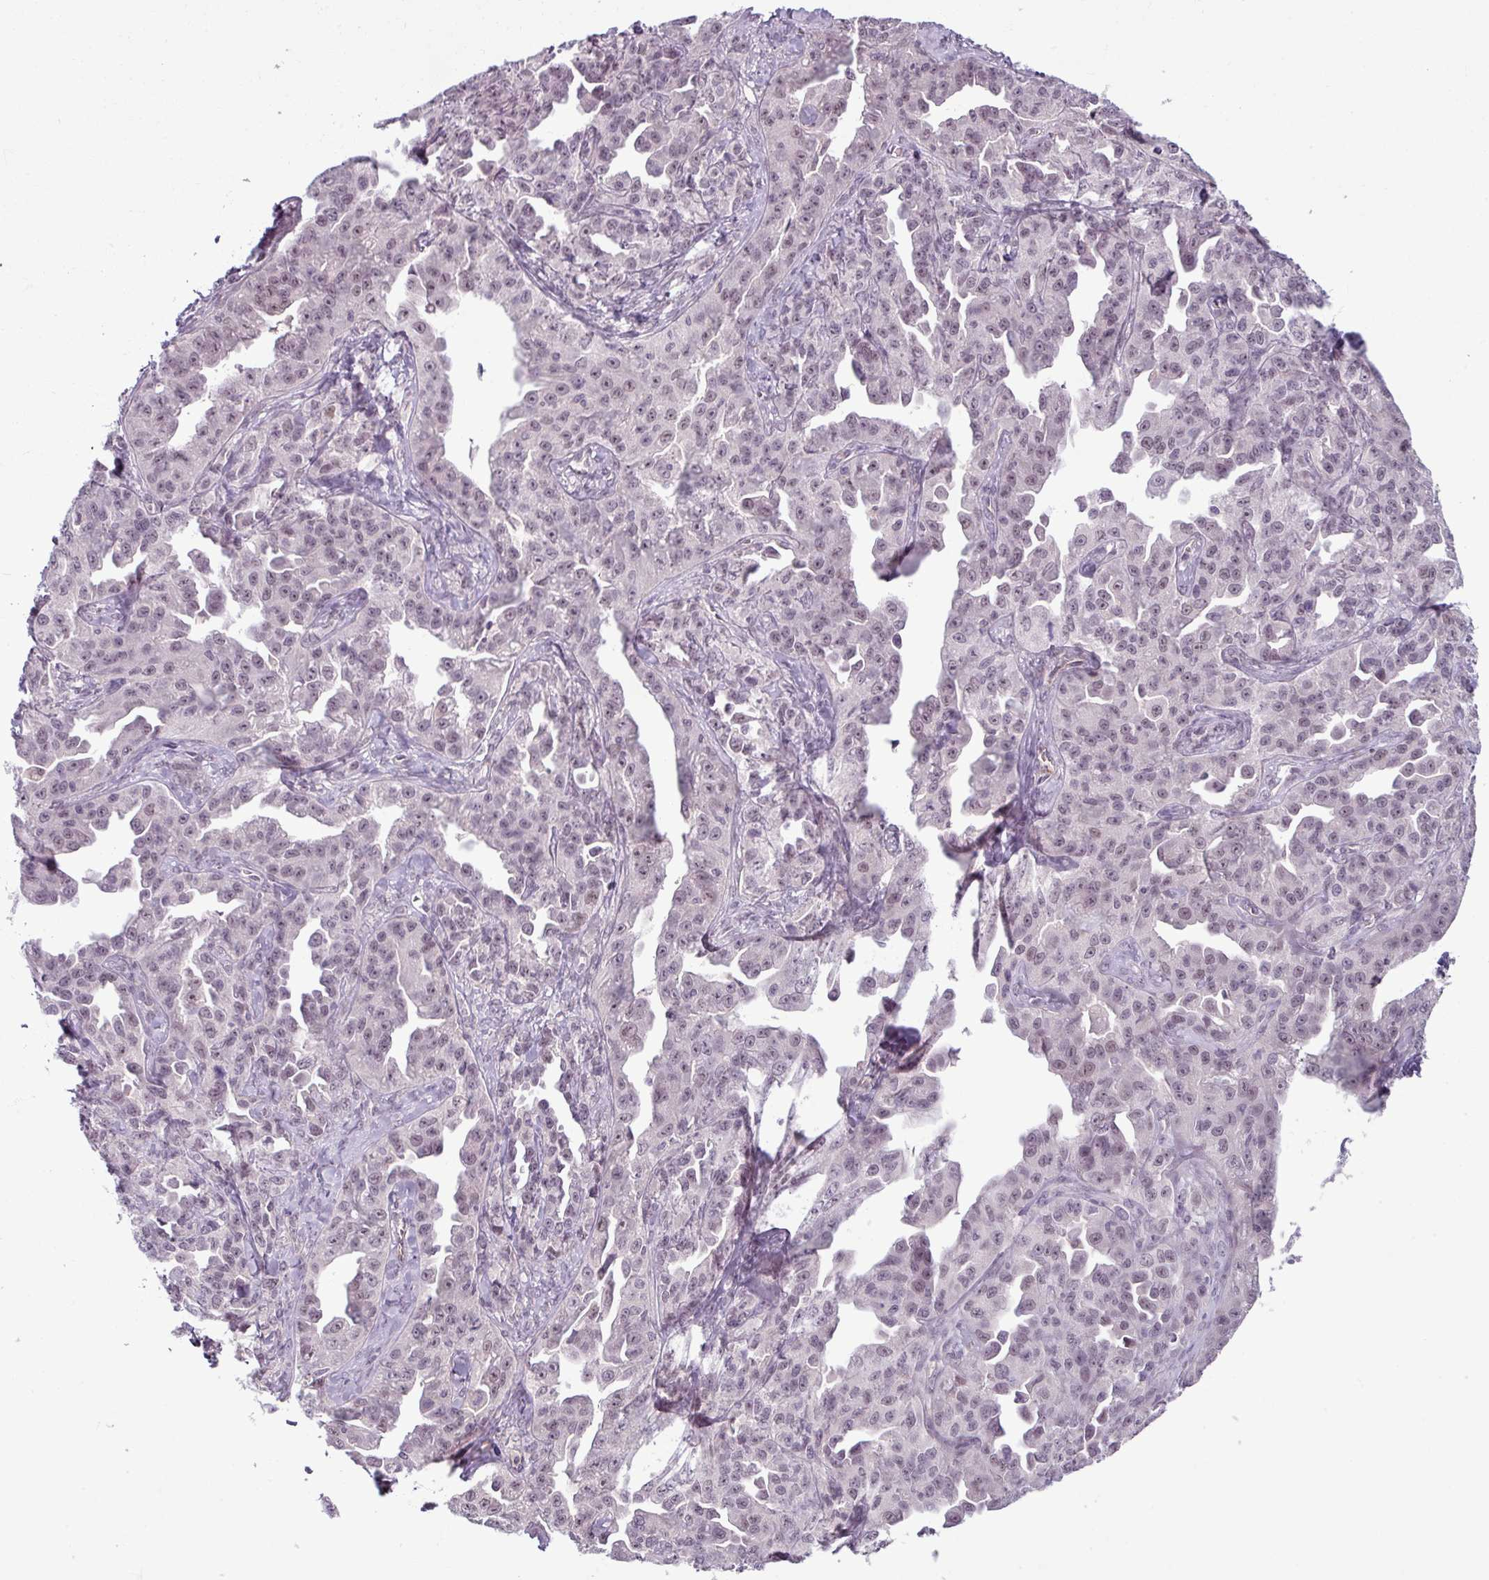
{"staining": {"intensity": "weak", "quantity": "25%-75%", "location": "nuclear"}, "tissue": "ovarian cancer", "cell_type": "Tumor cells", "image_type": "cancer", "snomed": [{"axis": "morphology", "description": "Cystadenocarcinoma, serous, NOS"}, {"axis": "topography", "description": "Ovary"}], "caption": "Protein staining exhibits weak nuclear expression in about 25%-75% of tumor cells in ovarian cancer (serous cystadenocarcinoma). Using DAB (3,3'-diaminobenzidine) (brown) and hematoxylin (blue) stains, captured at high magnification using brightfield microscopy.", "gene": "UVSSA", "patient": {"sex": "female", "age": 75}}